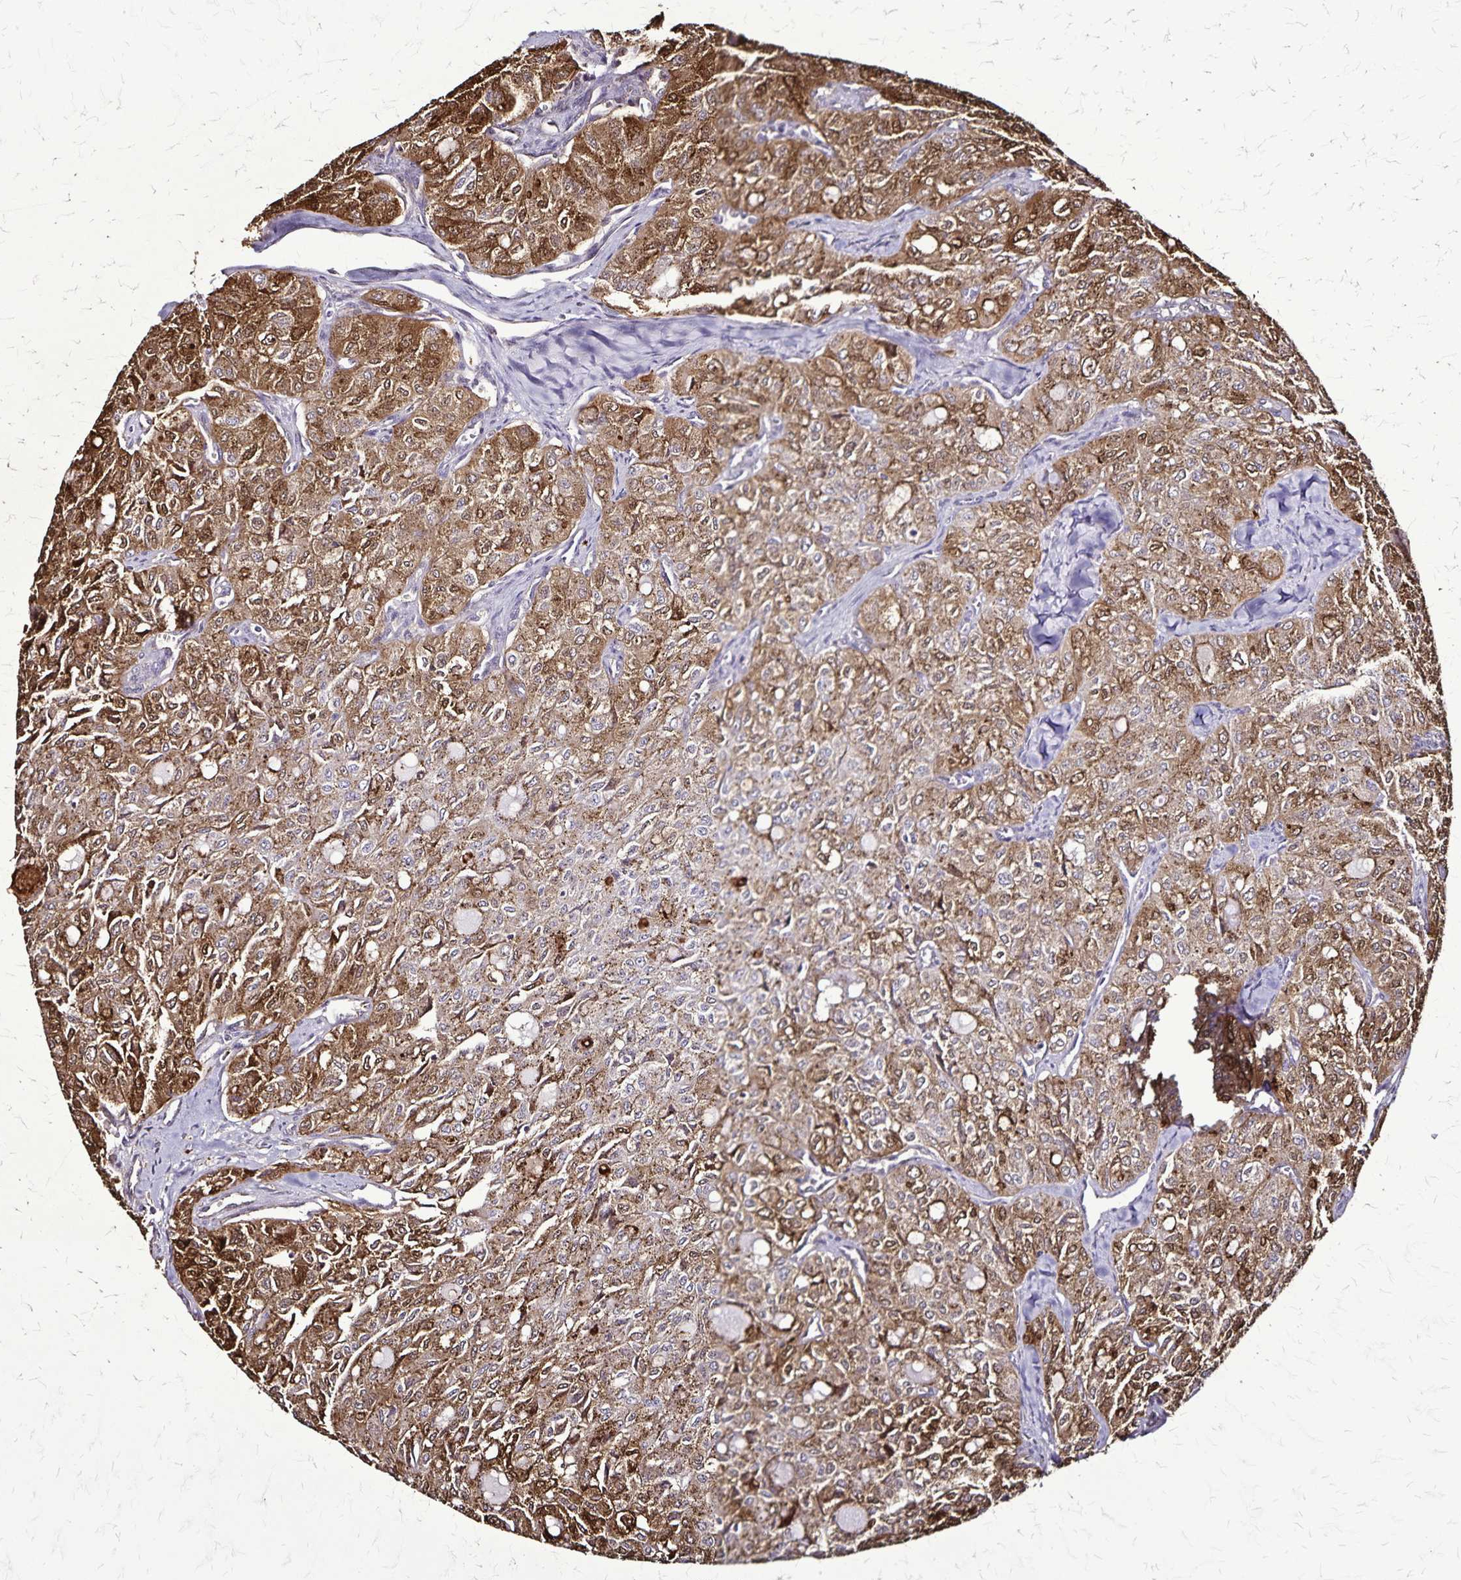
{"staining": {"intensity": "strong", "quantity": "25%-75%", "location": "cytoplasmic/membranous"}, "tissue": "thyroid cancer", "cell_type": "Tumor cells", "image_type": "cancer", "snomed": [{"axis": "morphology", "description": "Follicular adenoma carcinoma, NOS"}, {"axis": "topography", "description": "Thyroid gland"}], "caption": "Immunohistochemical staining of human thyroid follicular adenoma carcinoma reveals high levels of strong cytoplasmic/membranous positivity in about 25%-75% of tumor cells. The protein of interest is shown in brown color, while the nuclei are stained blue.", "gene": "CHMP1B", "patient": {"sex": "male", "age": 75}}